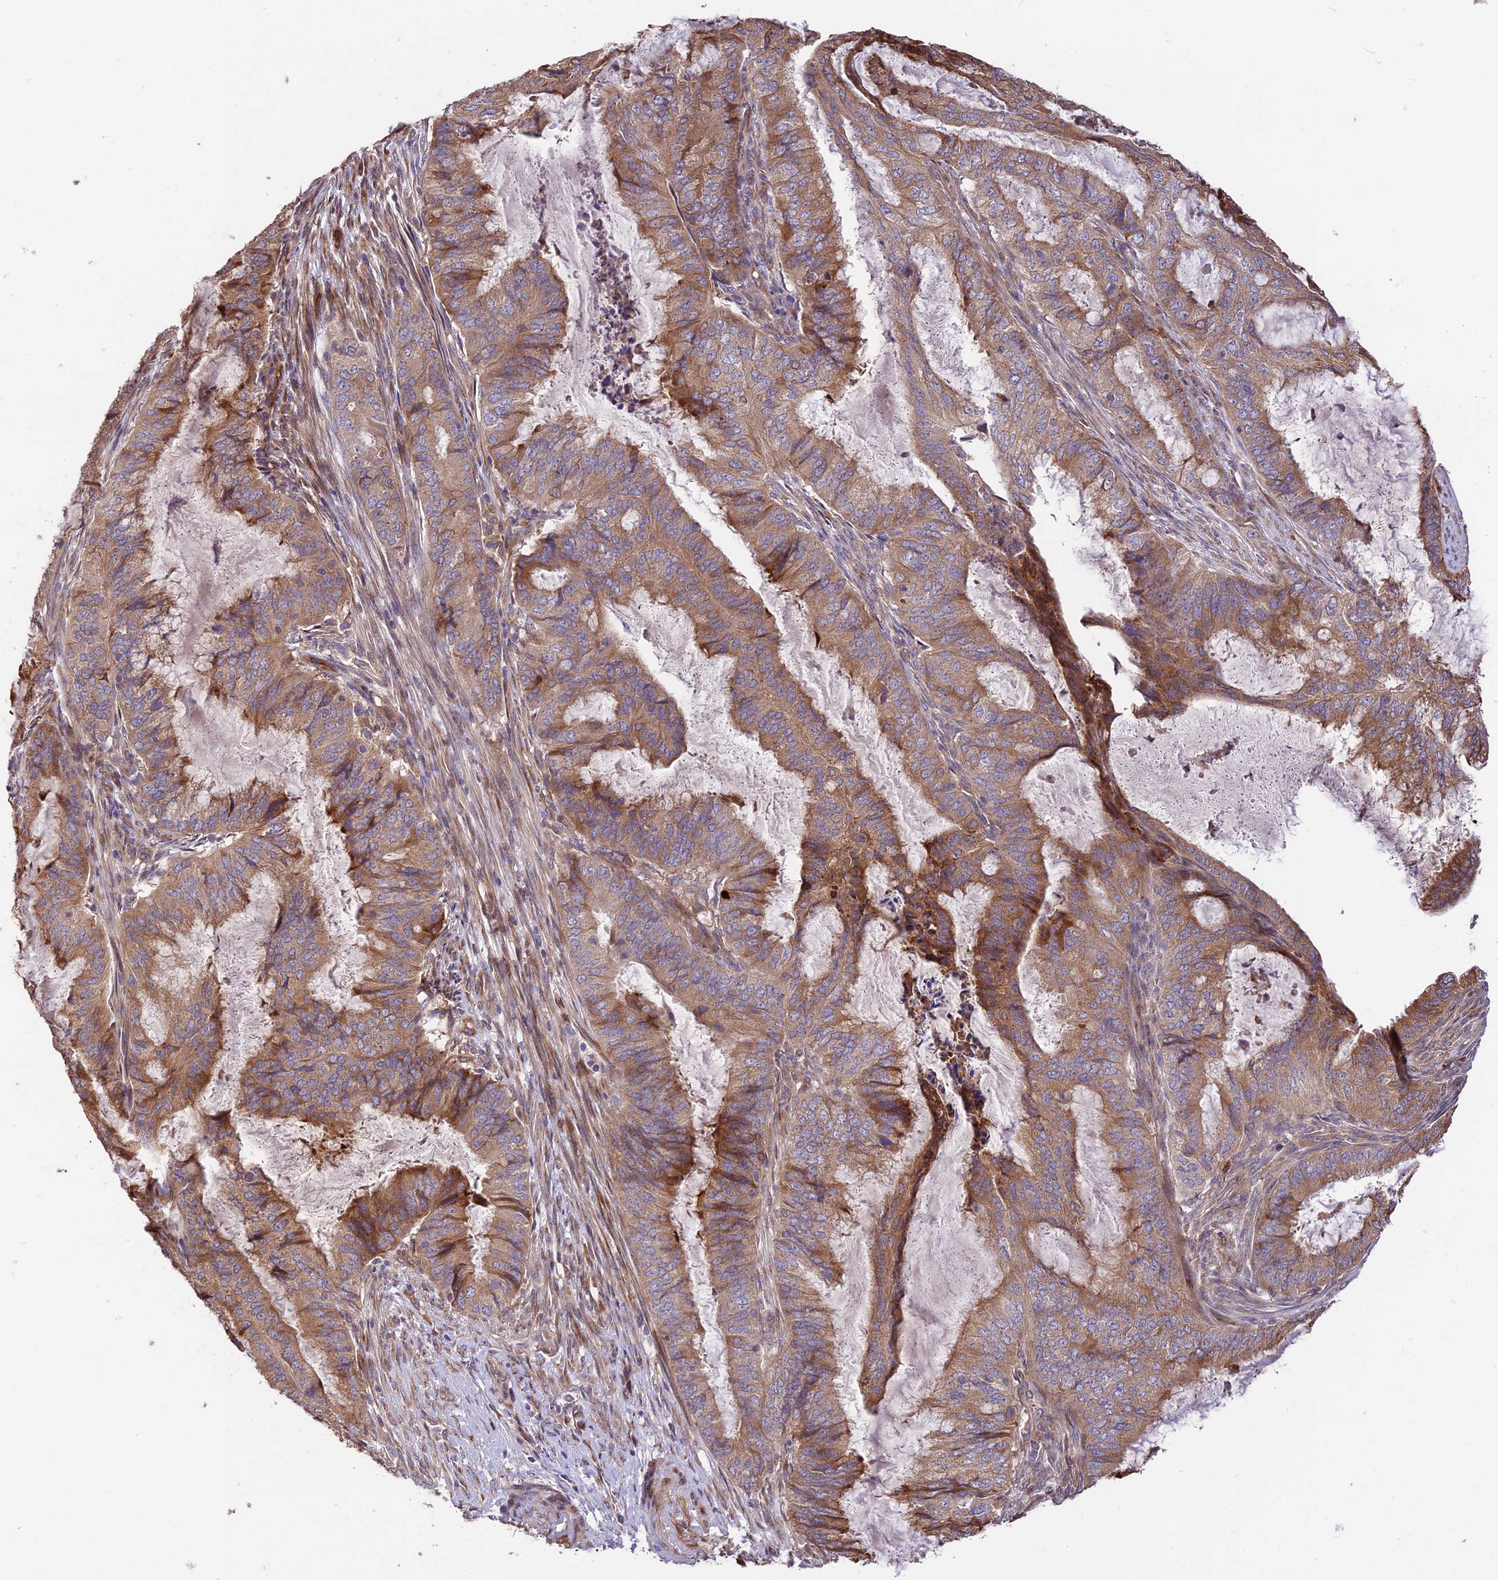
{"staining": {"intensity": "strong", "quantity": ">75%", "location": "cytoplasmic/membranous"}, "tissue": "endometrial cancer", "cell_type": "Tumor cells", "image_type": "cancer", "snomed": [{"axis": "morphology", "description": "Adenocarcinoma, NOS"}, {"axis": "topography", "description": "Endometrium"}], "caption": "Endometrial adenocarcinoma tissue shows strong cytoplasmic/membranous positivity in approximately >75% of tumor cells, visualized by immunohistochemistry.", "gene": "ROCK1", "patient": {"sex": "female", "age": 51}}